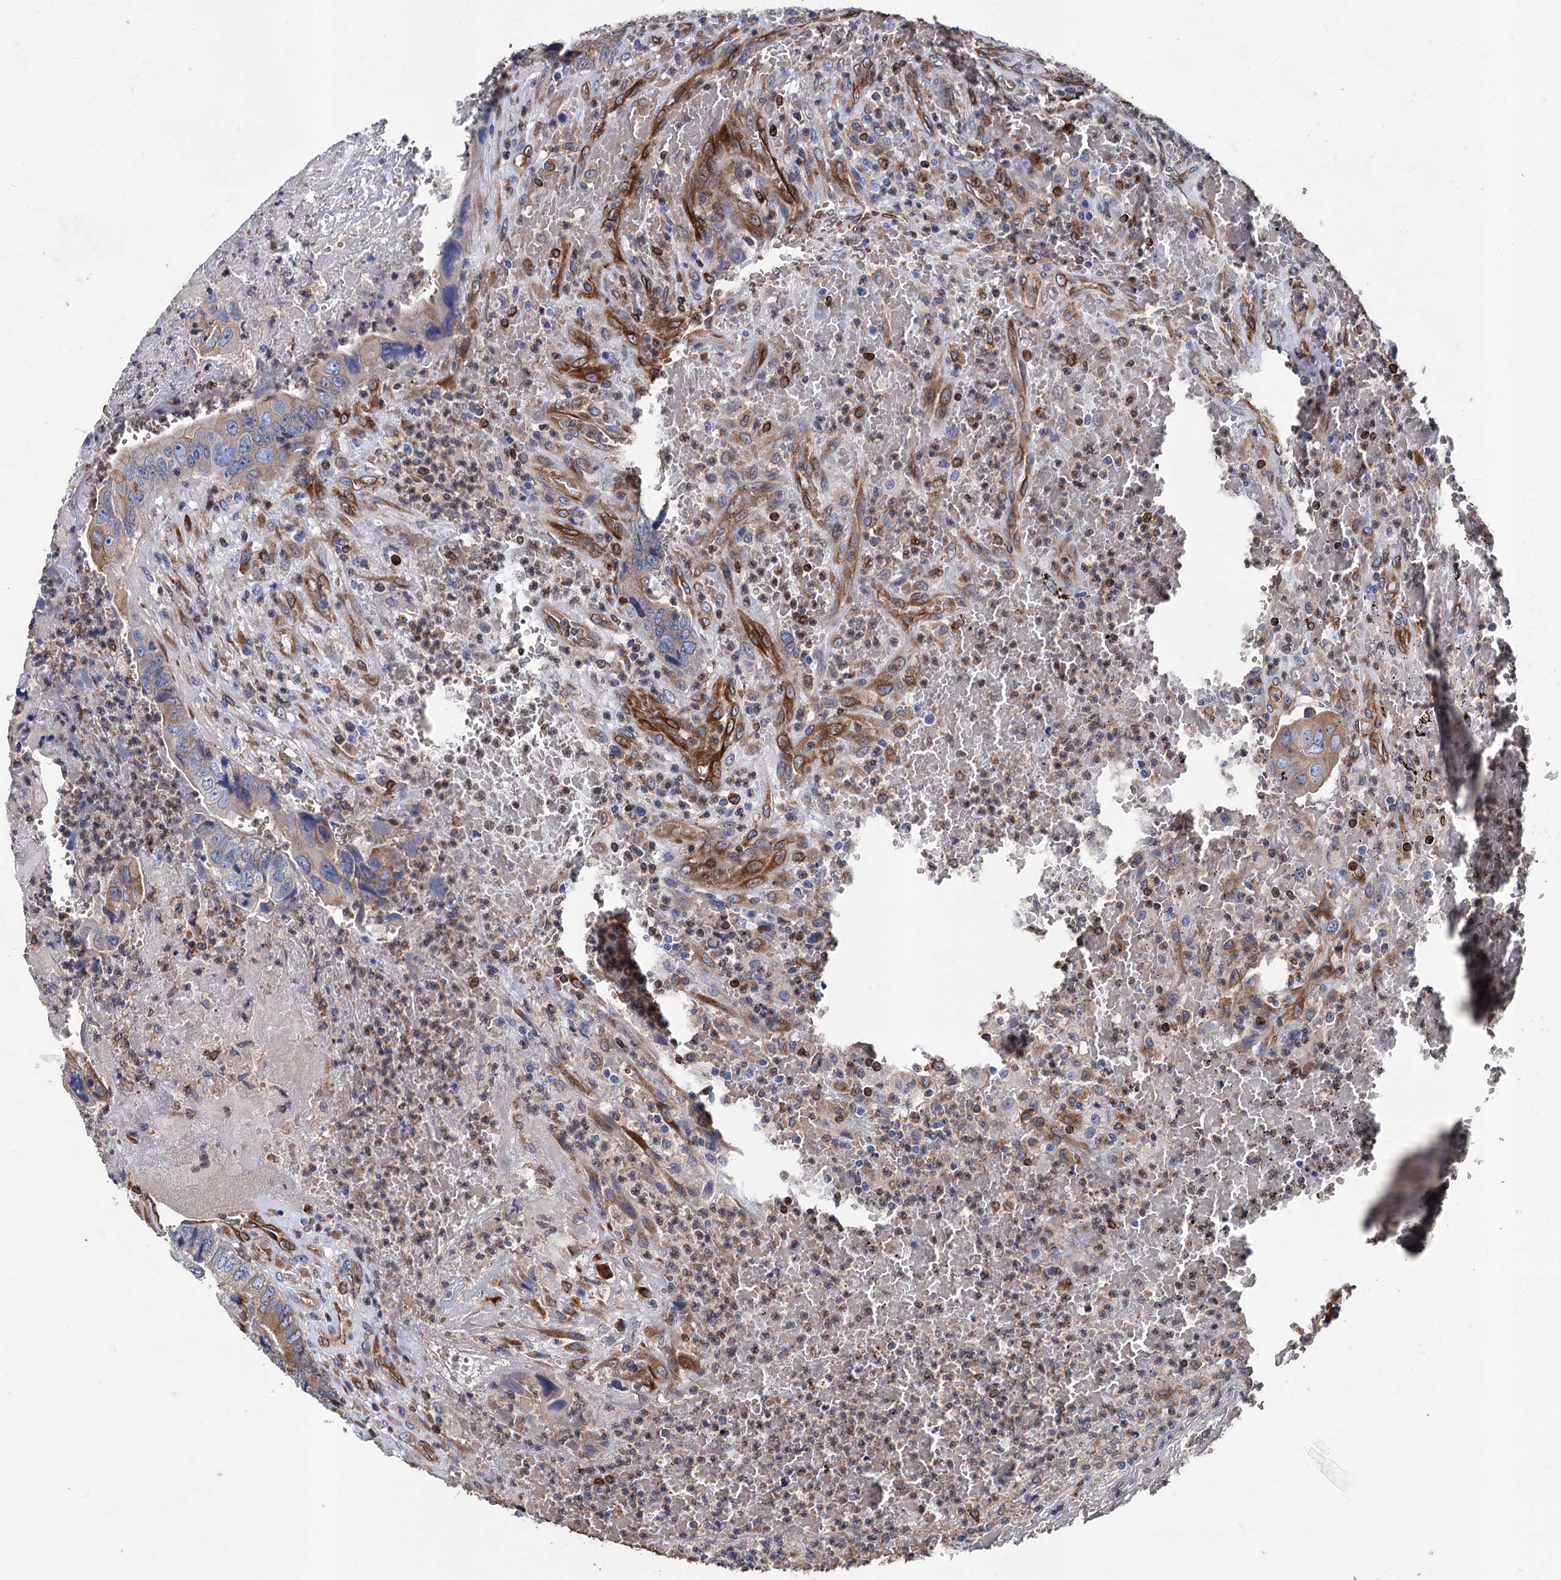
{"staining": {"intensity": "moderate", "quantity": "<25%", "location": "cytoplasmic/membranous"}, "tissue": "colorectal cancer", "cell_type": "Tumor cells", "image_type": "cancer", "snomed": [{"axis": "morphology", "description": "Adenocarcinoma, NOS"}, {"axis": "topography", "description": "Colon"}], "caption": "The immunohistochemical stain shows moderate cytoplasmic/membranous expression in tumor cells of colorectal cancer tissue. (DAB (3,3'-diaminobenzidine) IHC, brown staining for protein, blue staining for nuclei).", "gene": "STING1", "patient": {"sex": "female", "age": 67}}